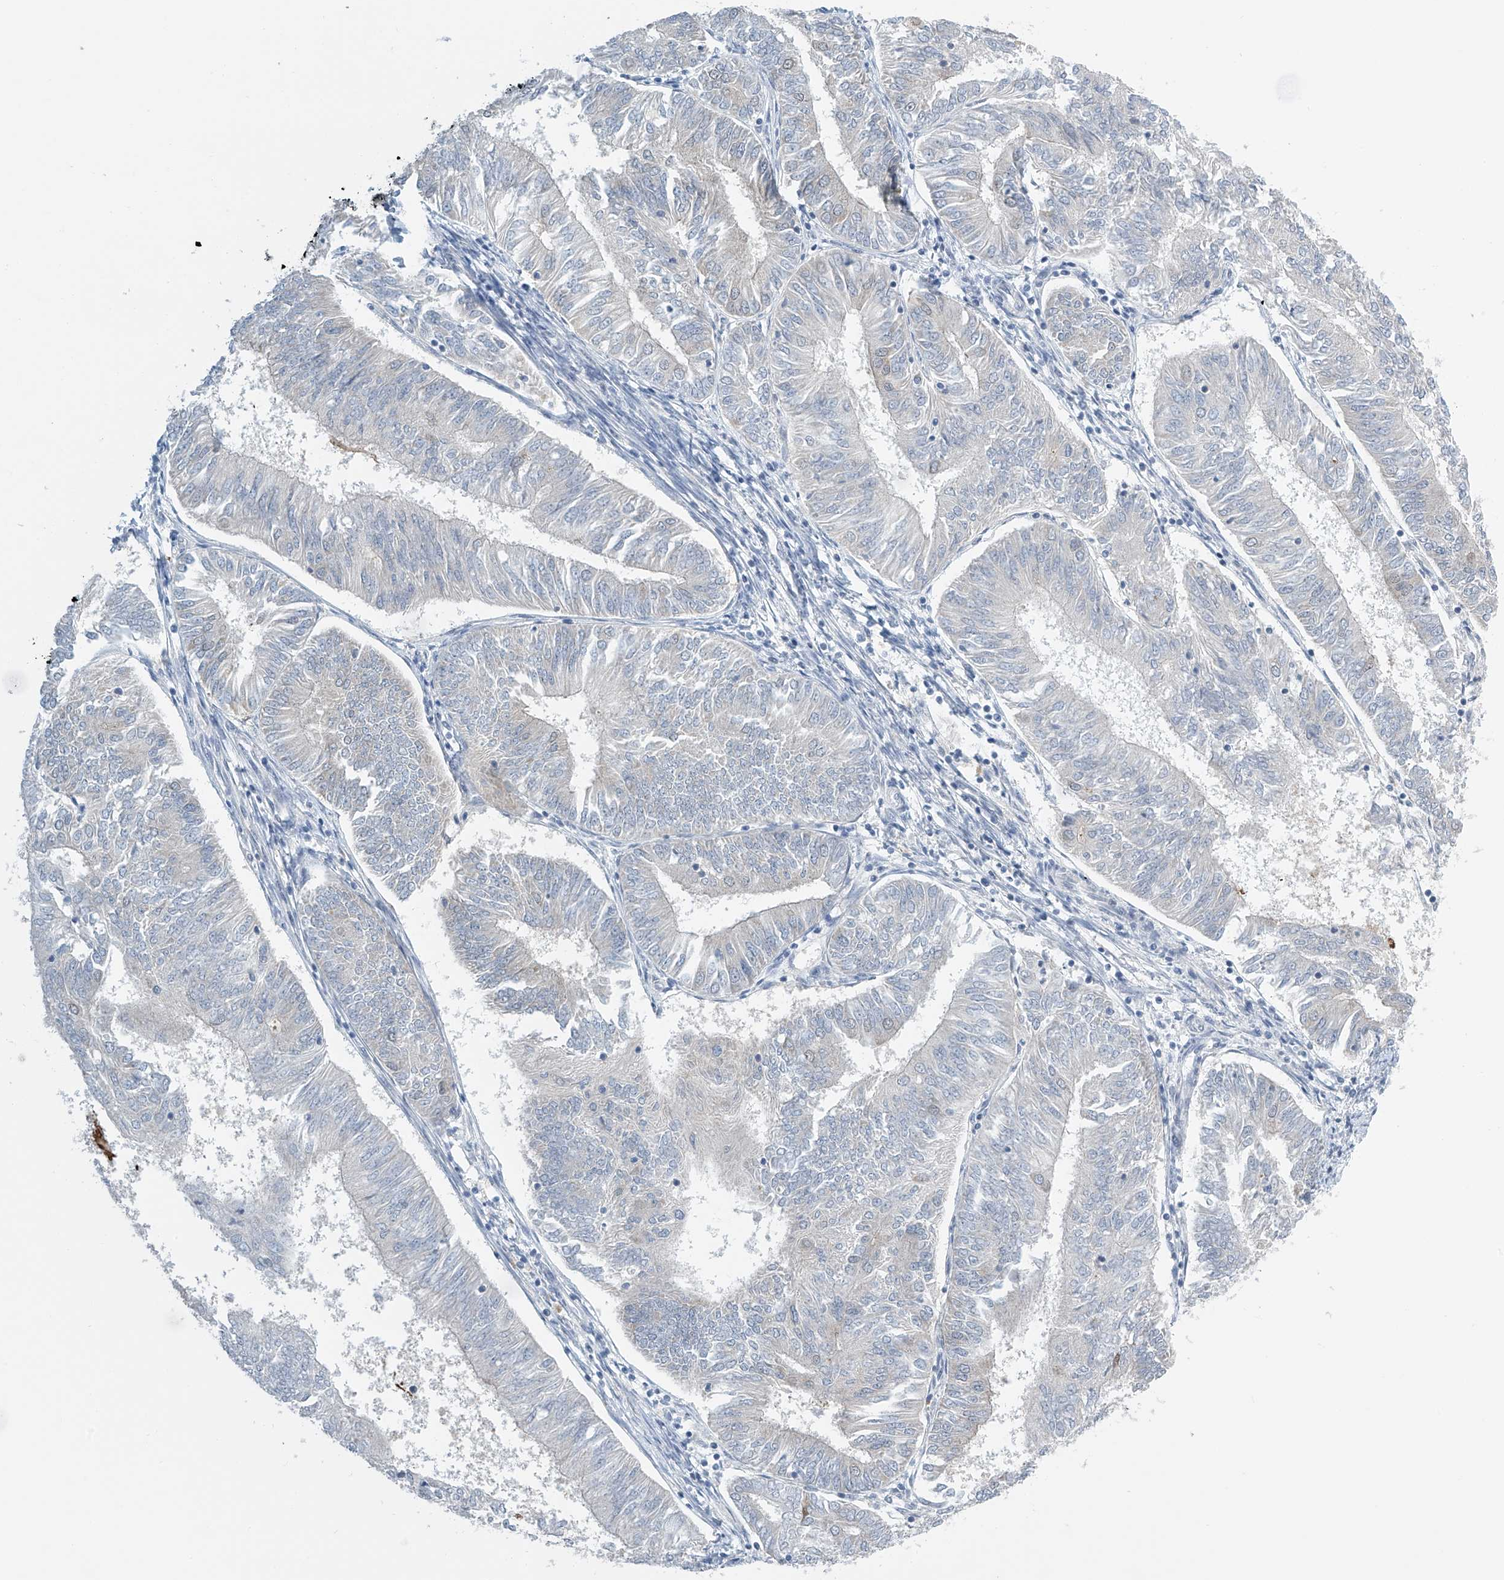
{"staining": {"intensity": "negative", "quantity": "none", "location": "none"}, "tissue": "endometrial cancer", "cell_type": "Tumor cells", "image_type": "cancer", "snomed": [{"axis": "morphology", "description": "Adenocarcinoma, NOS"}, {"axis": "topography", "description": "Endometrium"}], "caption": "This micrograph is of endometrial cancer (adenocarcinoma) stained with immunohistochemistry (IHC) to label a protein in brown with the nuclei are counter-stained blue. There is no staining in tumor cells.", "gene": "APLF", "patient": {"sex": "female", "age": 58}}